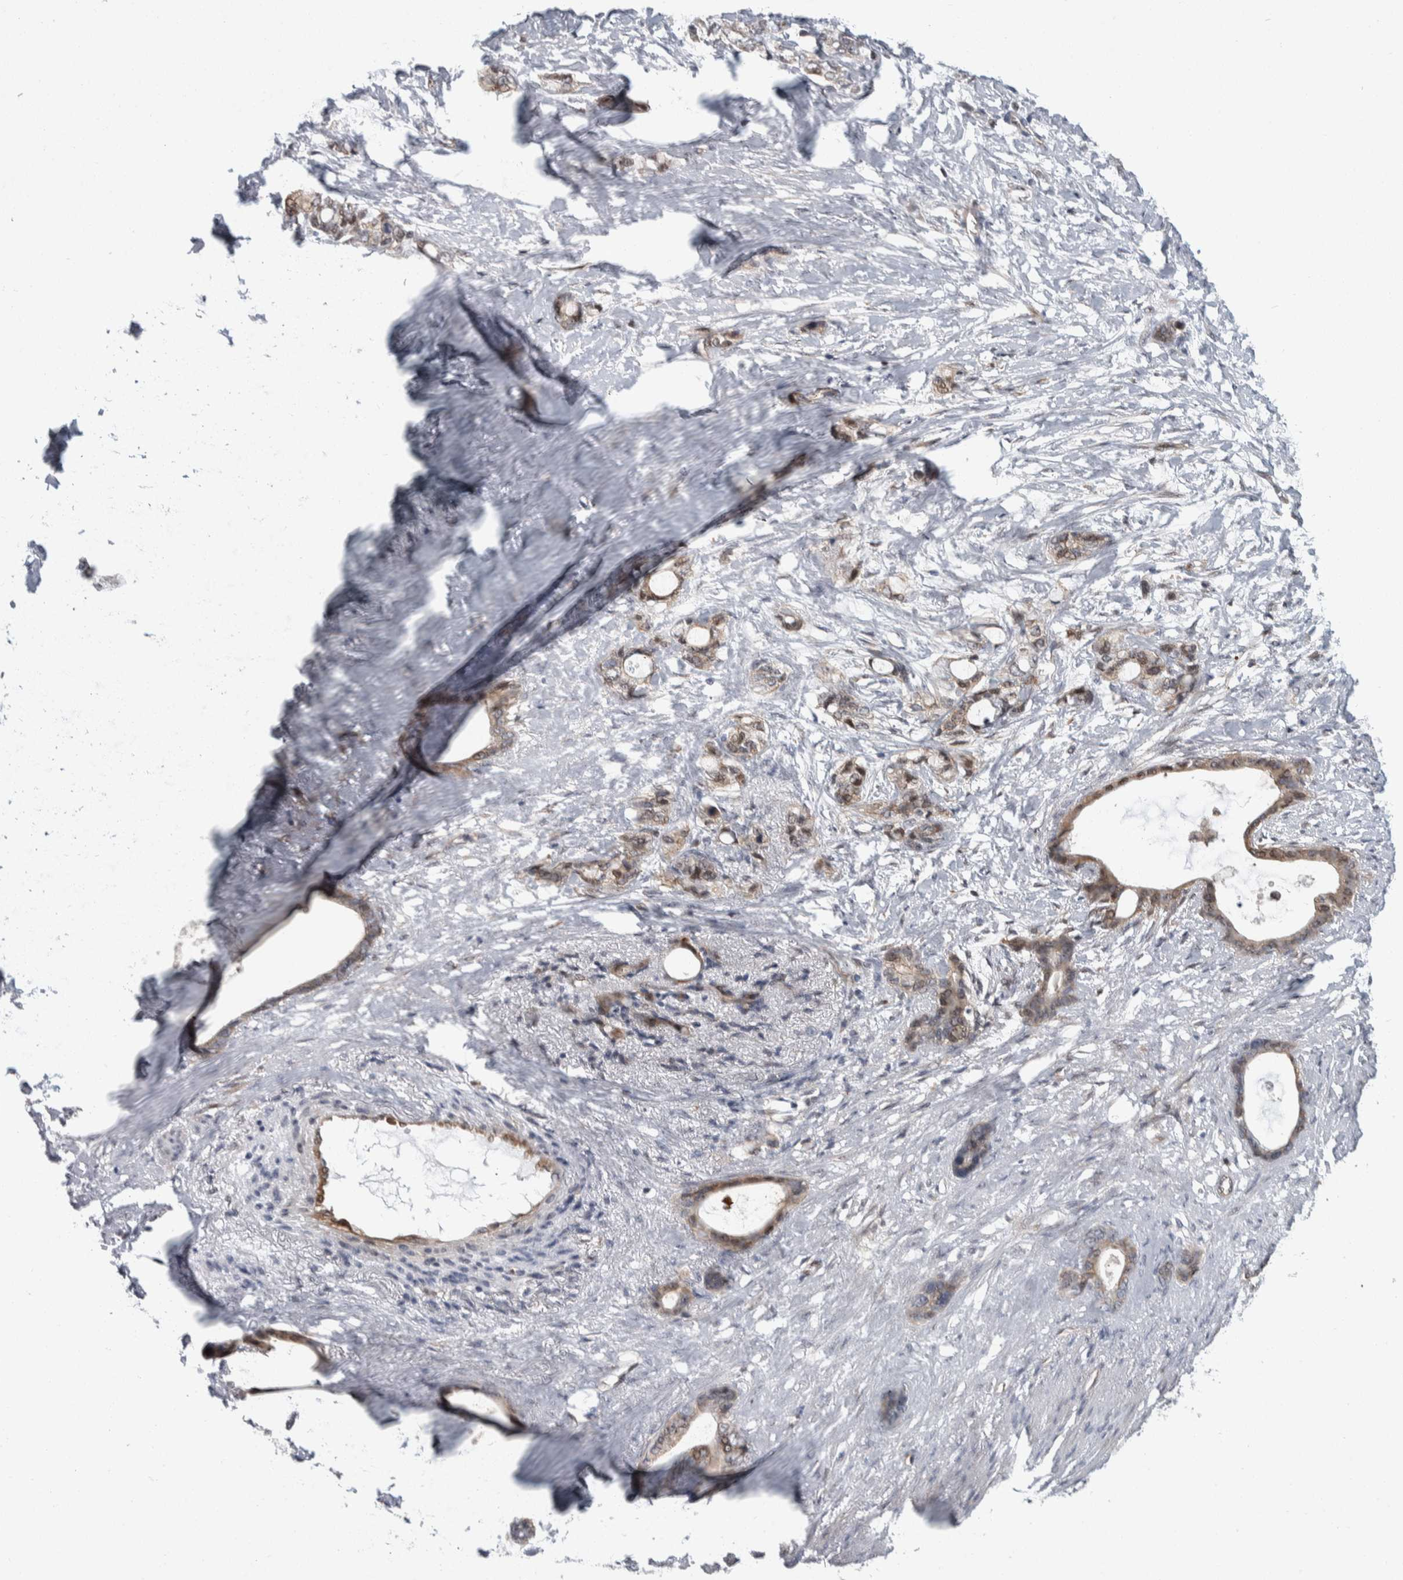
{"staining": {"intensity": "weak", "quantity": ">75%", "location": "cytoplasmic/membranous"}, "tissue": "stomach cancer", "cell_type": "Tumor cells", "image_type": "cancer", "snomed": [{"axis": "morphology", "description": "Adenocarcinoma, NOS"}, {"axis": "topography", "description": "Stomach"}], "caption": "Weak cytoplasmic/membranous staining is present in approximately >75% of tumor cells in stomach cancer. The staining was performed using DAB, with brown indicating positive protein expression. Nuclei are stained blue with hematoxylin.", "gene": "PTPA", "patient": {"sex": "female", "age": 75}}